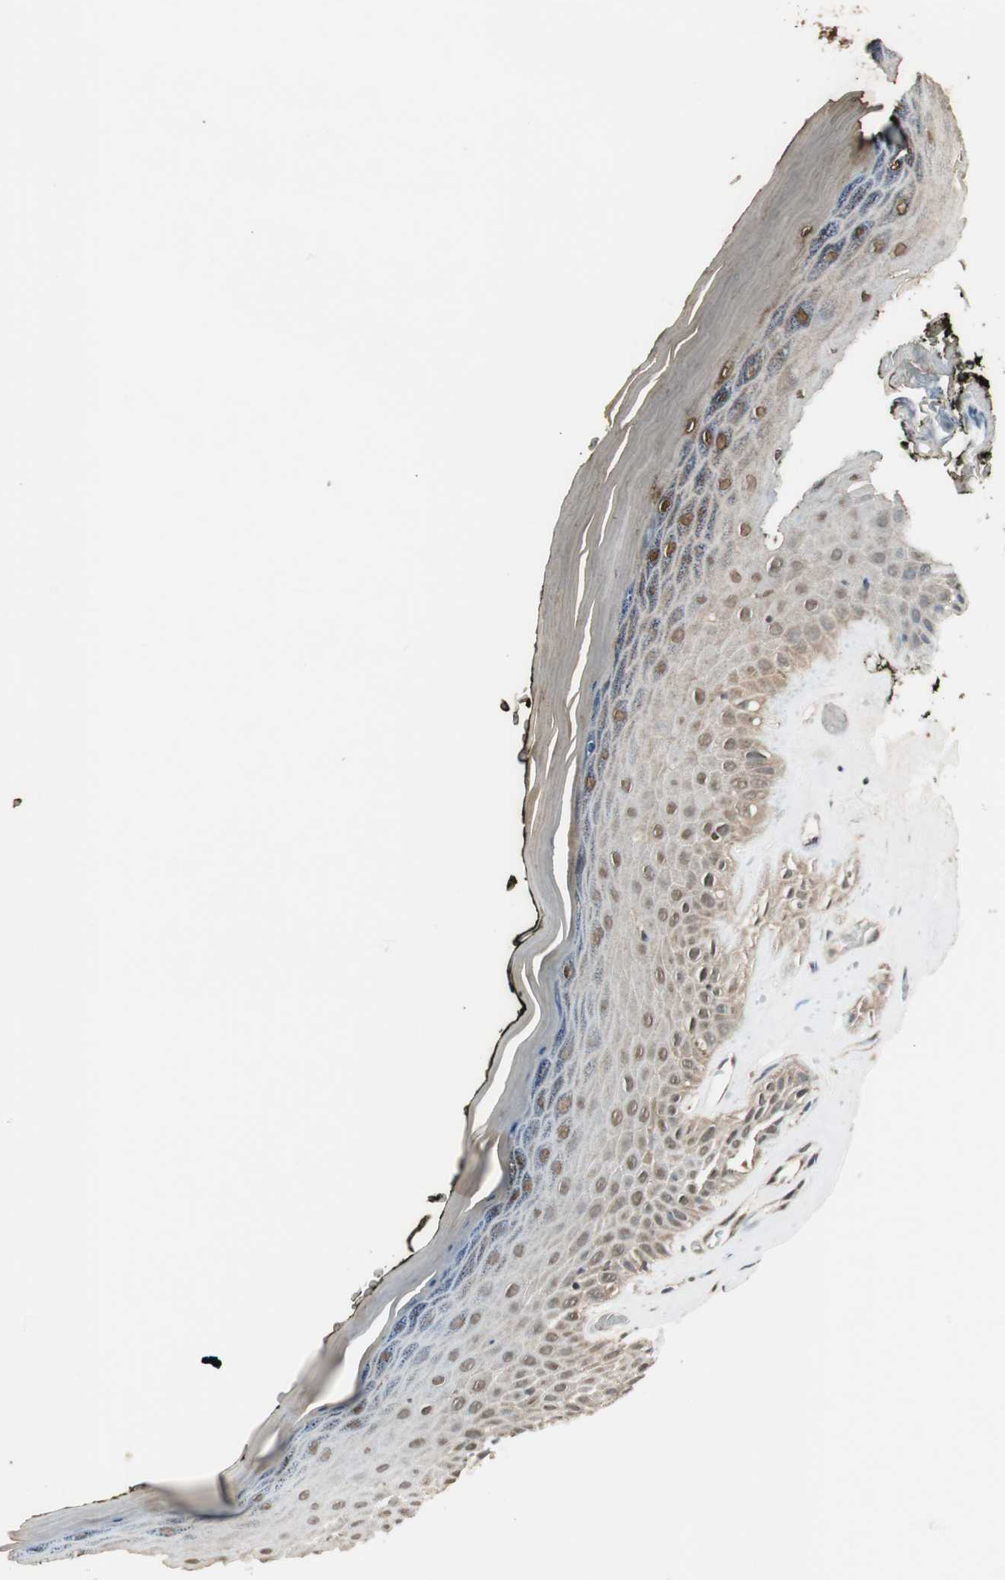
{"staining": {"intensity": "weak", "quantity": "25%-75%", "location": "cytoplasmic/membranous"}, "tissue": "skin", "cell_type": "Epidermal cells", "image_type": "normal", "snomed": [{"axis": "morphology", "description": "Normal tissue, NOS"}, {"axis": "morphology", "description": "Inflammation, NOS"}, {"axis": "topography", "description": "Vulva"}], "caption": "Immunohistochemical staining of benign skin reveals weak cytoplasmic/membranous protein expression in about 25%-75% of epidermal cells.", "gene": "USP5", "patient": {"sex": "female", "age": 84}}